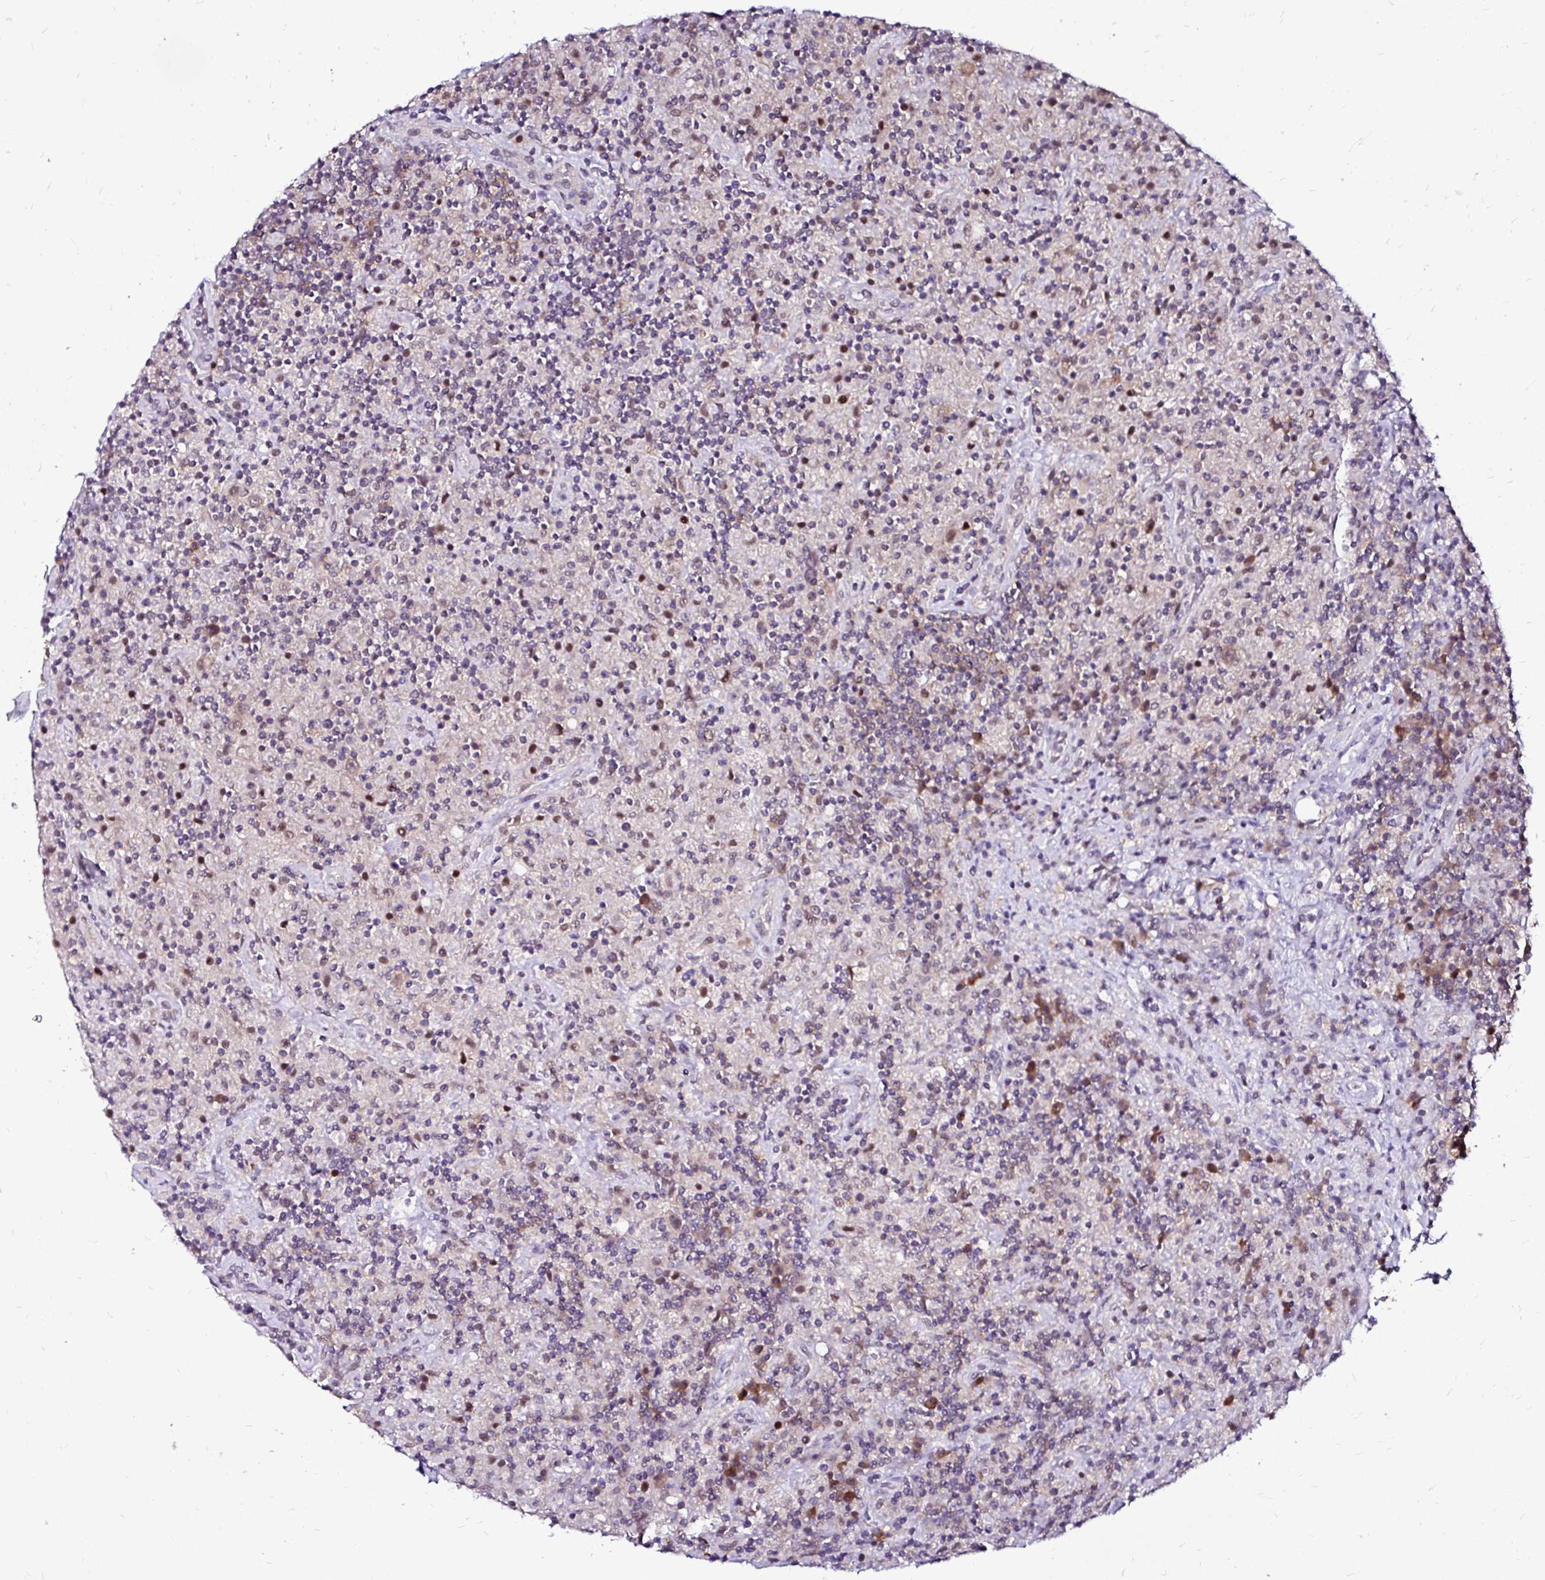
{"staining": {"intensity": "weak", "quantity": ">75%", "location": "cytoplasmic/membranous"}, "tissue": "lymphoma", "cell_type": "Tumor cells", "image_type": "cancer", "snomed": [{"axis": "morphology", "description": "Hodgkin's disease, NOS"}, {"axis": "topography", "description": "Lymph node"}], "caption": "Protein analysis of lymphoma tissue shows weak cytoplasmic/membranous expression in approximately >75% of tumor cells.", "gene": "PSMD3", "patient": {"sex": "male", "age": 70}}